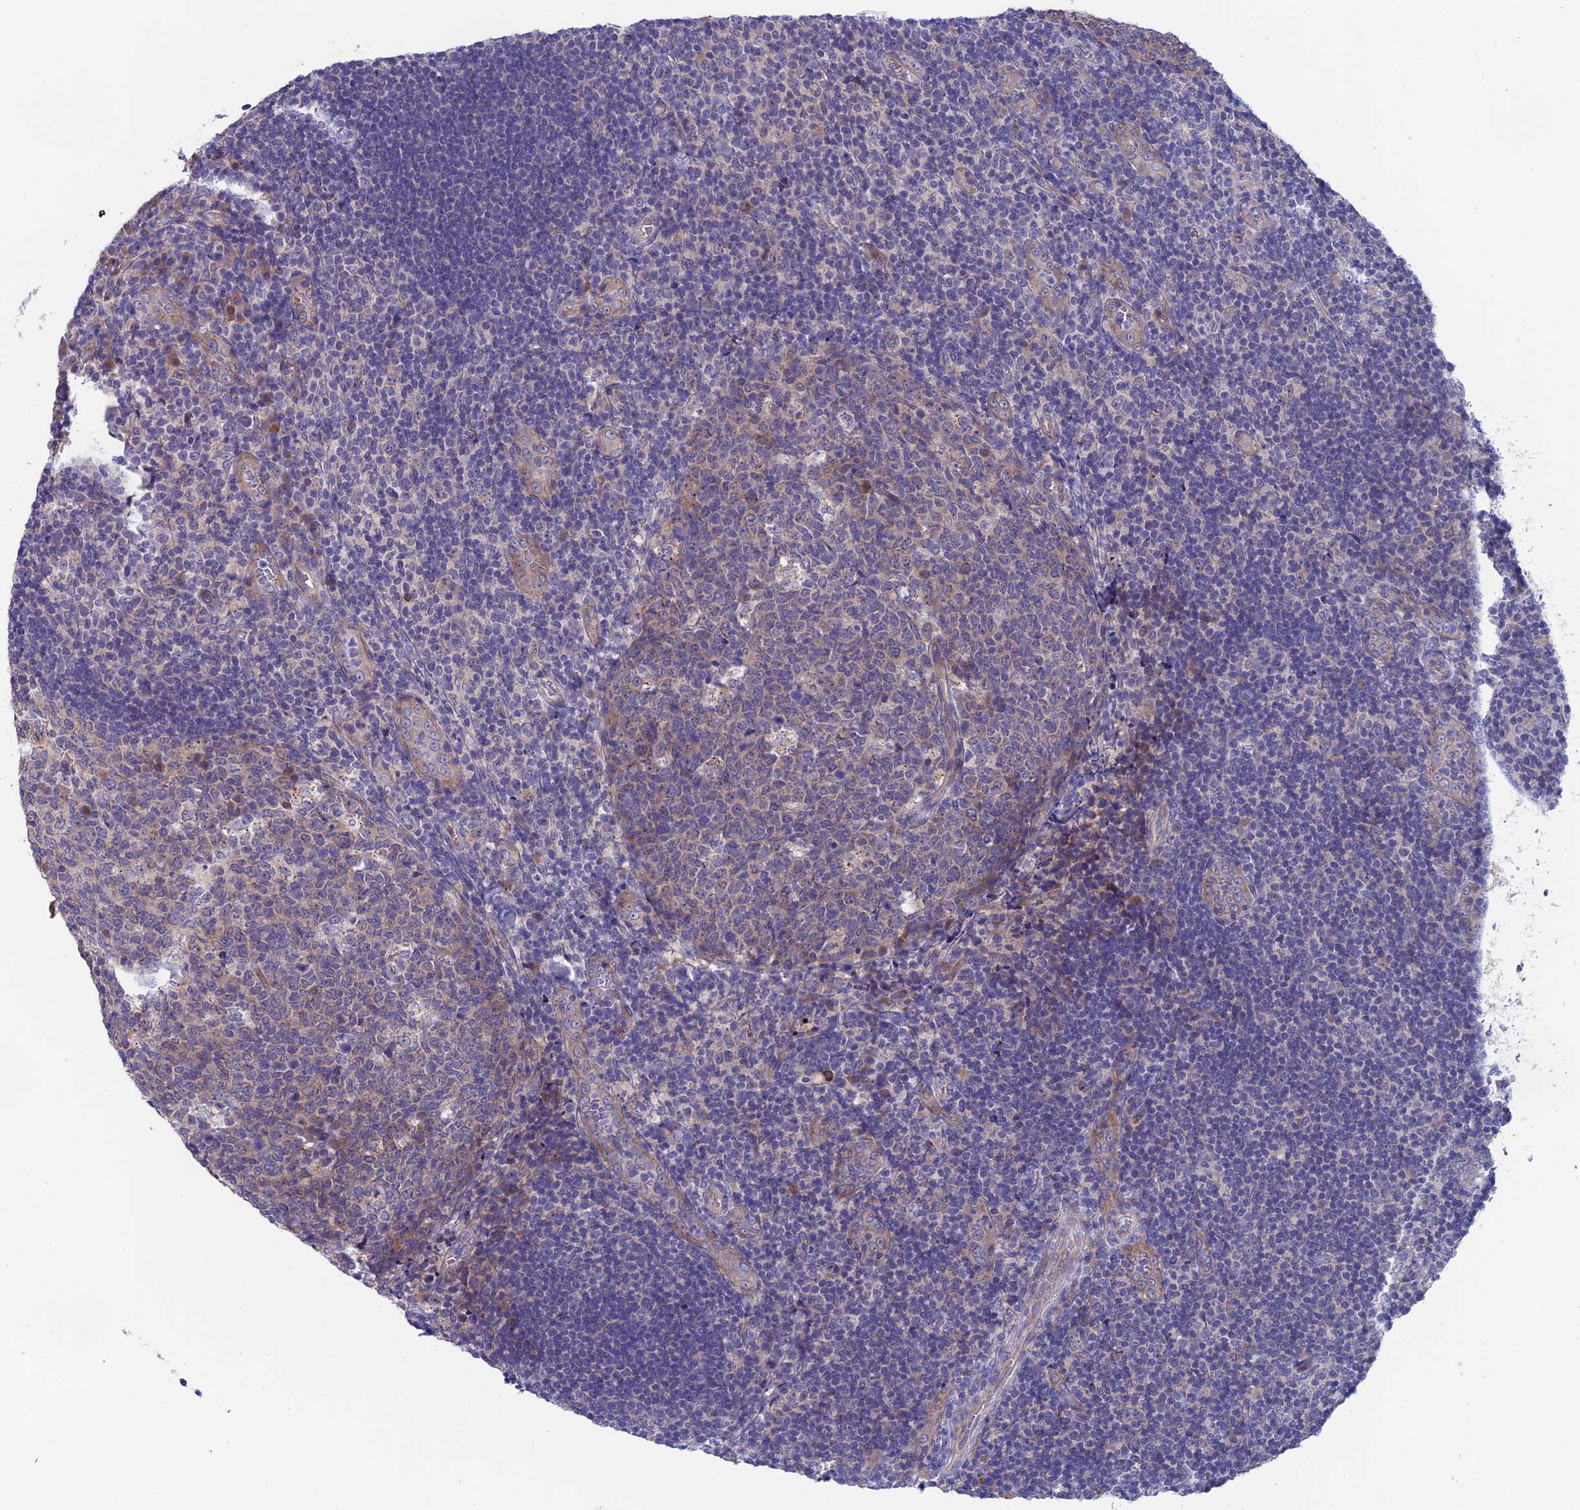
{"staining": {"intensity": "weak", "quantity": "<25%", "location": "cytoplasmic/membranous"}, "tissue": "tonsil", "cell_type": "Germinal center cells", "image_type": "normal", "snomed": [{"axis": "morphology", "description": "Normal tissue, NOS"}, {"axis": "topography", "description": "Tonsil"}], "caption": "IHC image of benign tonsil: human tonsil stained with DAB displays no significant protein staining in germinal center cells. (Immunohistochemistry (ihc), brightfield microscopy, high magnification).", "gene": "TENT4B", "patient": {"sex": "male", "age": 17}}